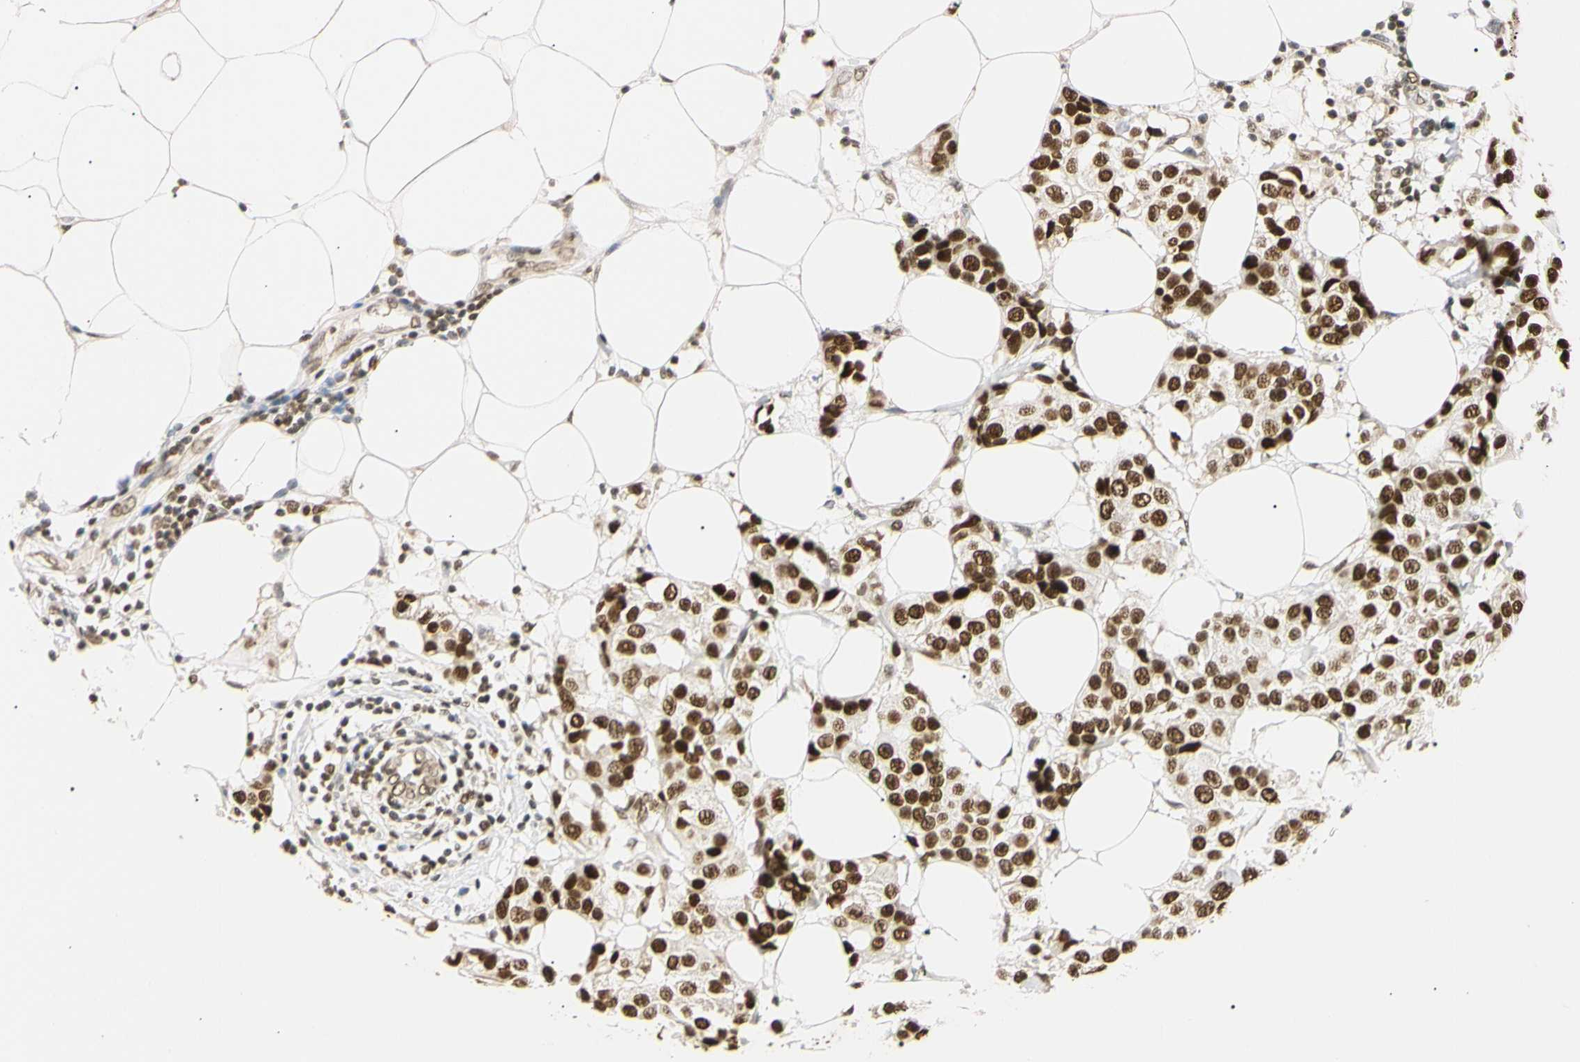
{"staining": {"intensity": "strong", "quantity": ">75%", "location": "nuclear"}, "tissue": "breast cancer", "cell_type": "Tumor cells", "image_type": "cancer", "snomed": [{"axis": "morphology", "description": "Normal tissue, NOS"}, {"axis": "morphology", "description": "Duct carcinoma"}, {"axis": "topography", "description": "Breast"}], "caption": "Tumor cells demonstrate strong nuclear staining in approximately >75% of cells in breast invasive ductal carcinoma.", "gene": "SMARCA5", "patient": {"sex": "female", "age": 39}}